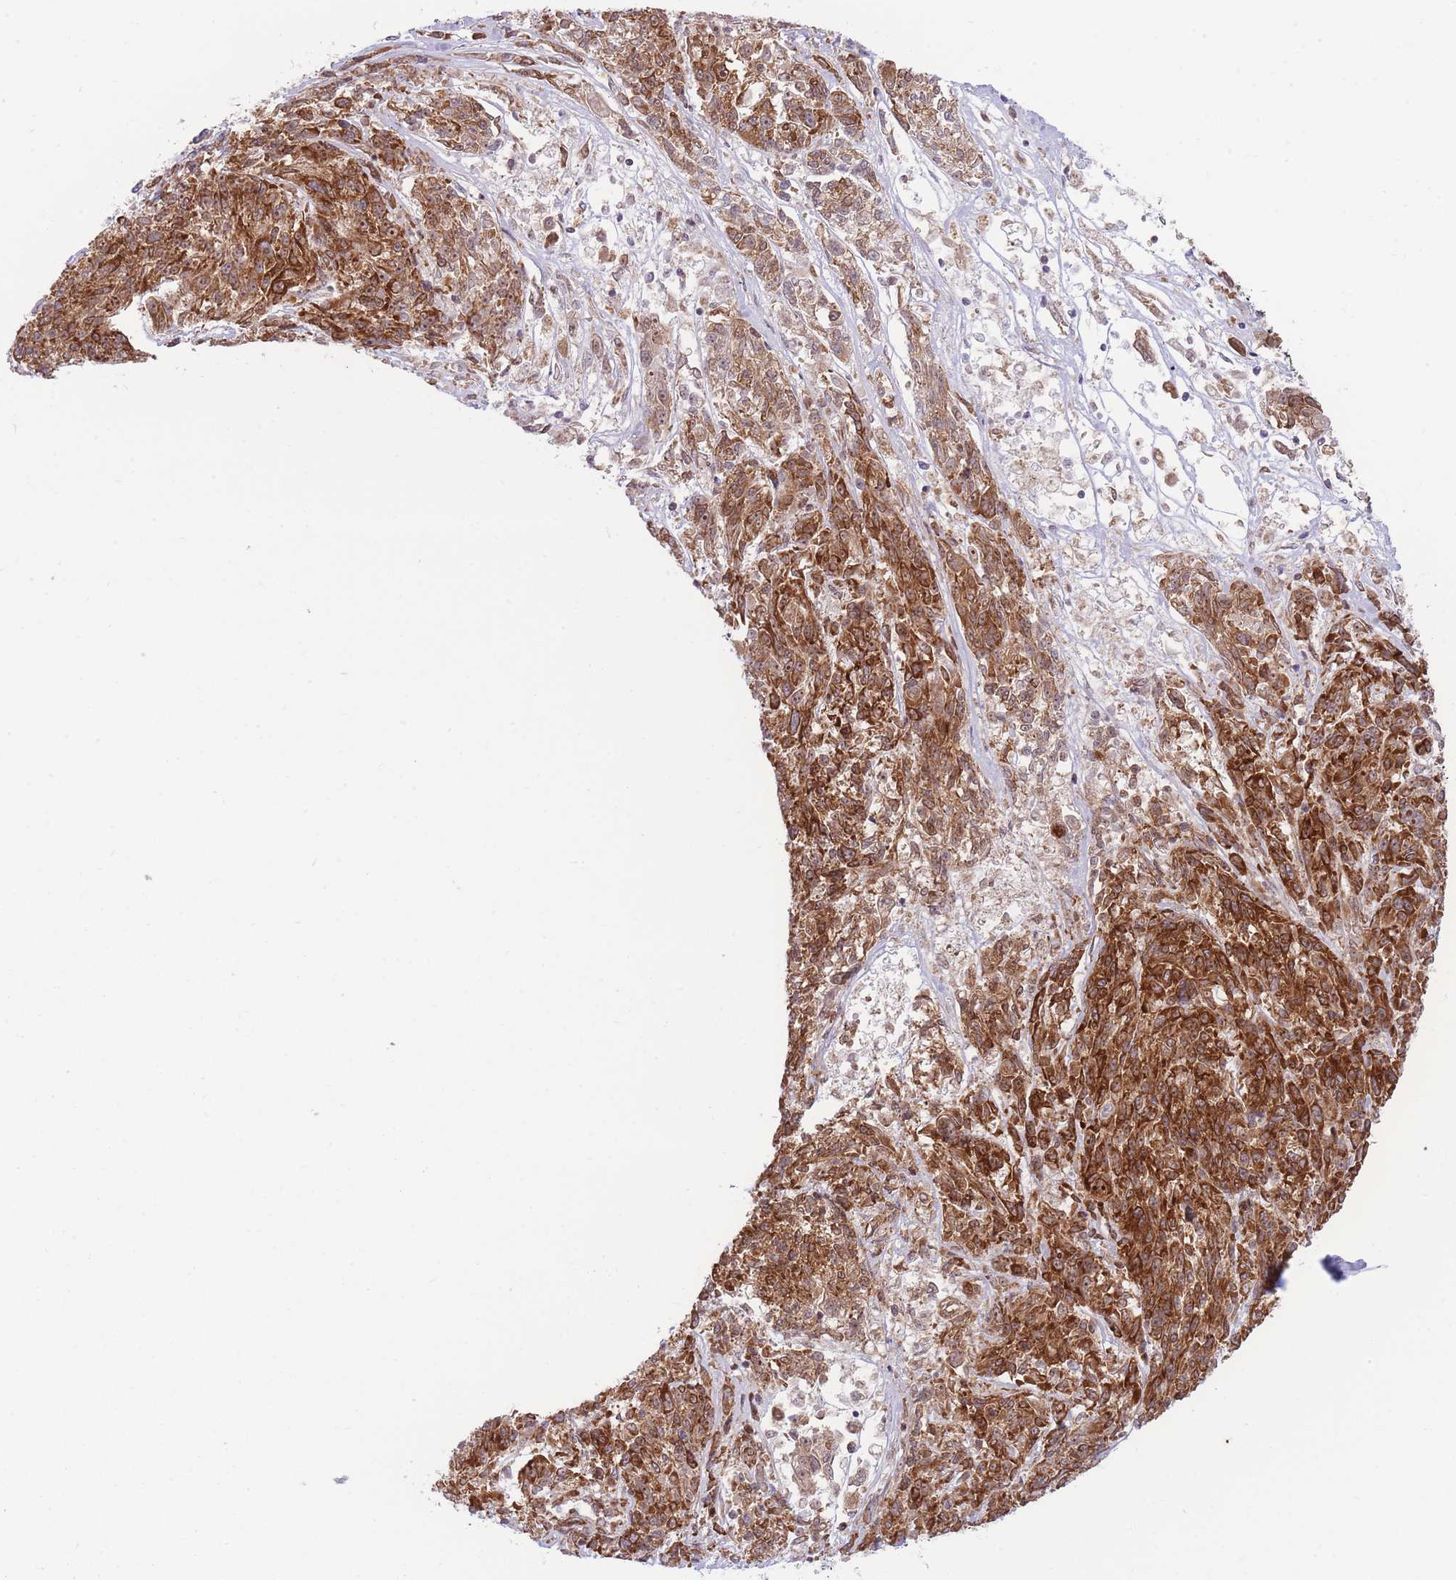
{"staining": {"intensity": "strong", "quantity": ">75%", "location": "cytoplasmic/membranous"}, "tissue": "melanoma", "cell_type": "Tumor cells", "image_type": "cancer", "snomed": [{"axis": "morphology", "description": "Malignant melanoma, NOS"}, {"axis": "topography", "description": "Skin"}], "caption": "Malignant melanoma tissue displays strong cytoplasmic/membranous staining in about >75% of tumor cells, visualized by immunohistochemistry.", "gene": "BOLA2B", "patient": {"sex": "male", "age": 53}}